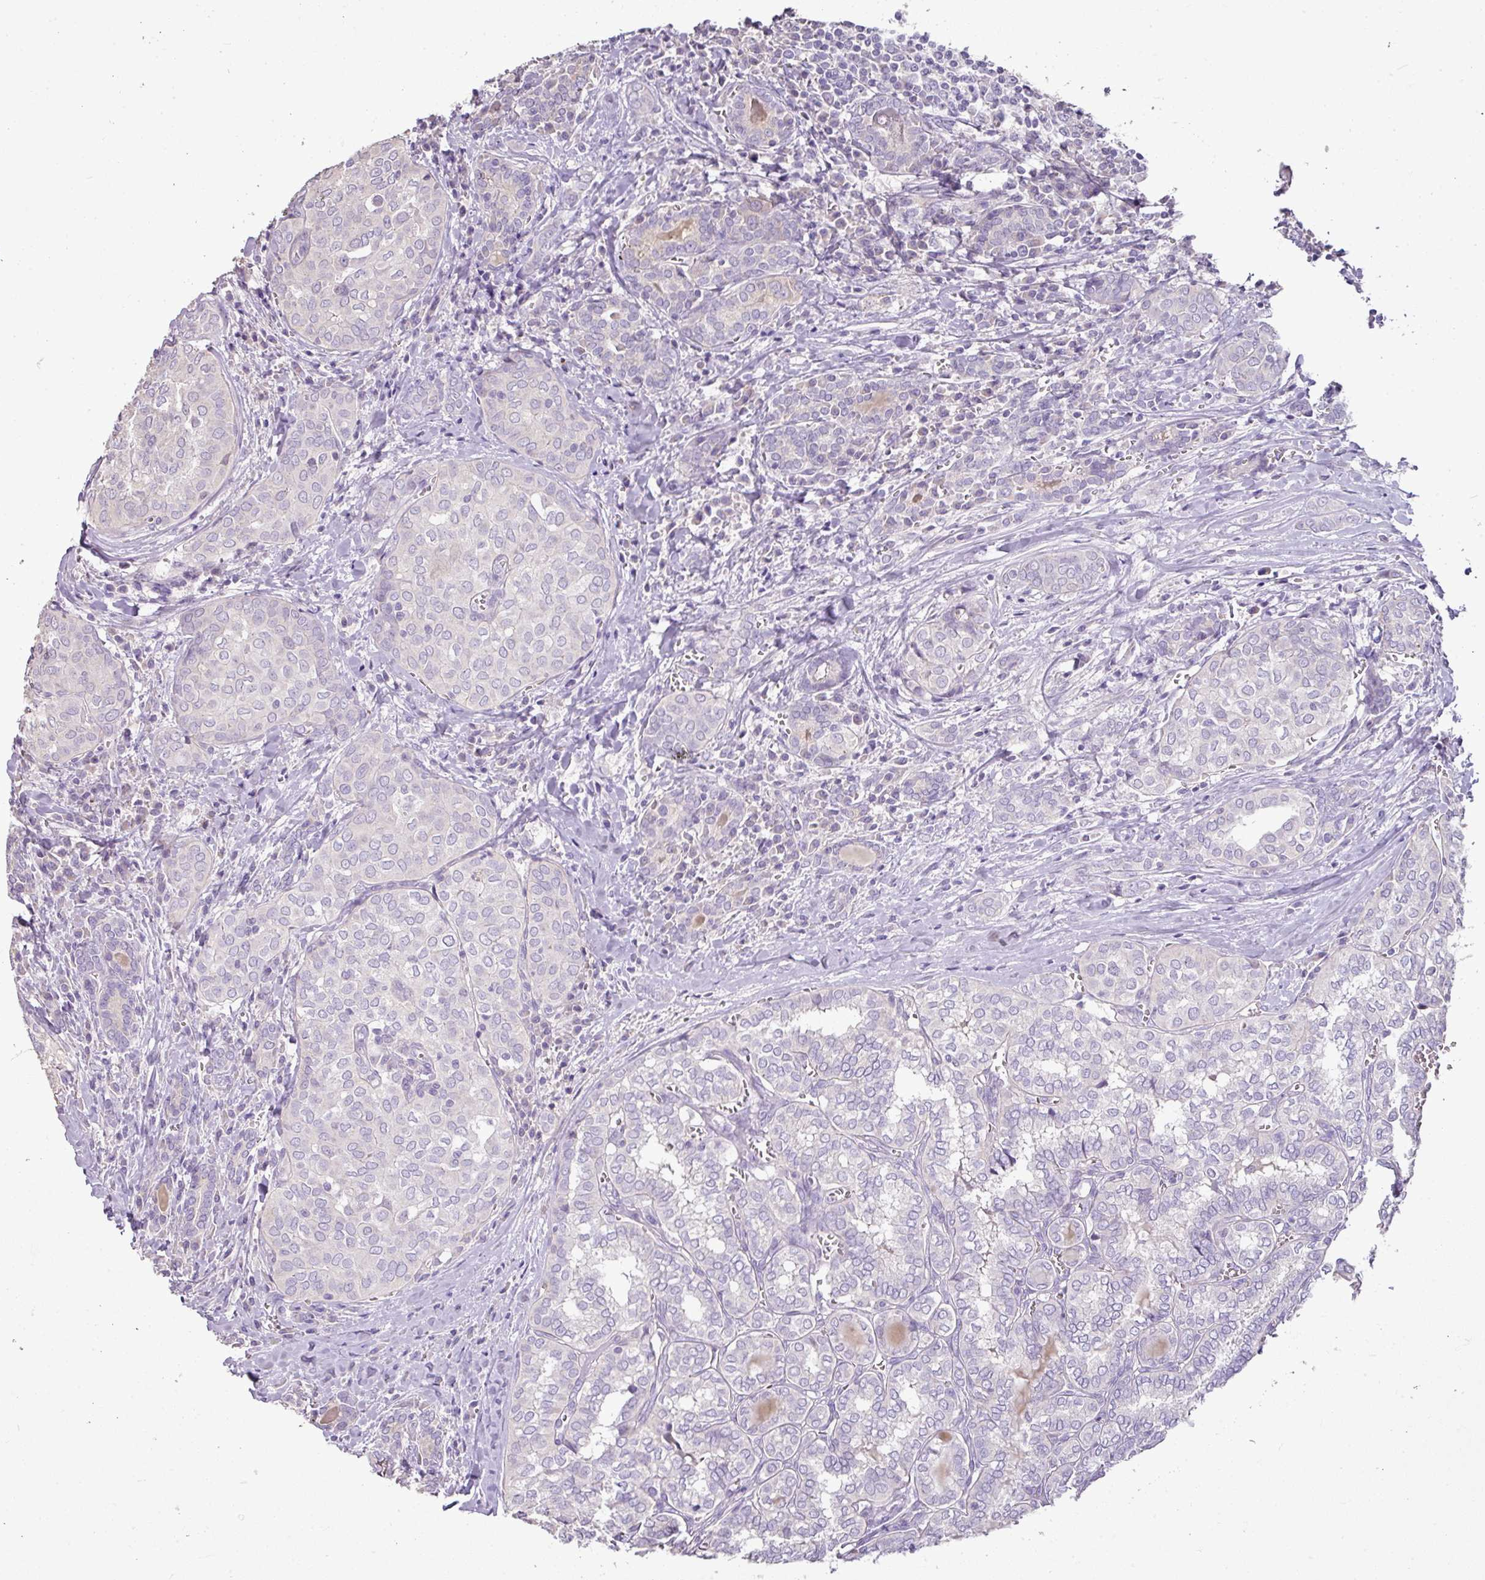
{"staining": {"intensity": "negative", "quantity": "none", "location": "none"}, "tissue": "thyroid cancer", "cell_type": "Tumor cells", "image_type": "cancer", "snomed": [{"axis": "morphology", "description": "Papillary adenocarcinoma, NOS"}, {"axis": "topography", "description": "Thyroid gland"}], "caption": "Tumor cells show no significant protein staining in thyroid papillary adenocarcinoma. (DAB immunohistochemistry, high magnification).", "gene": "BRINP2", "patient": {"sex": "female", "age": 30}}